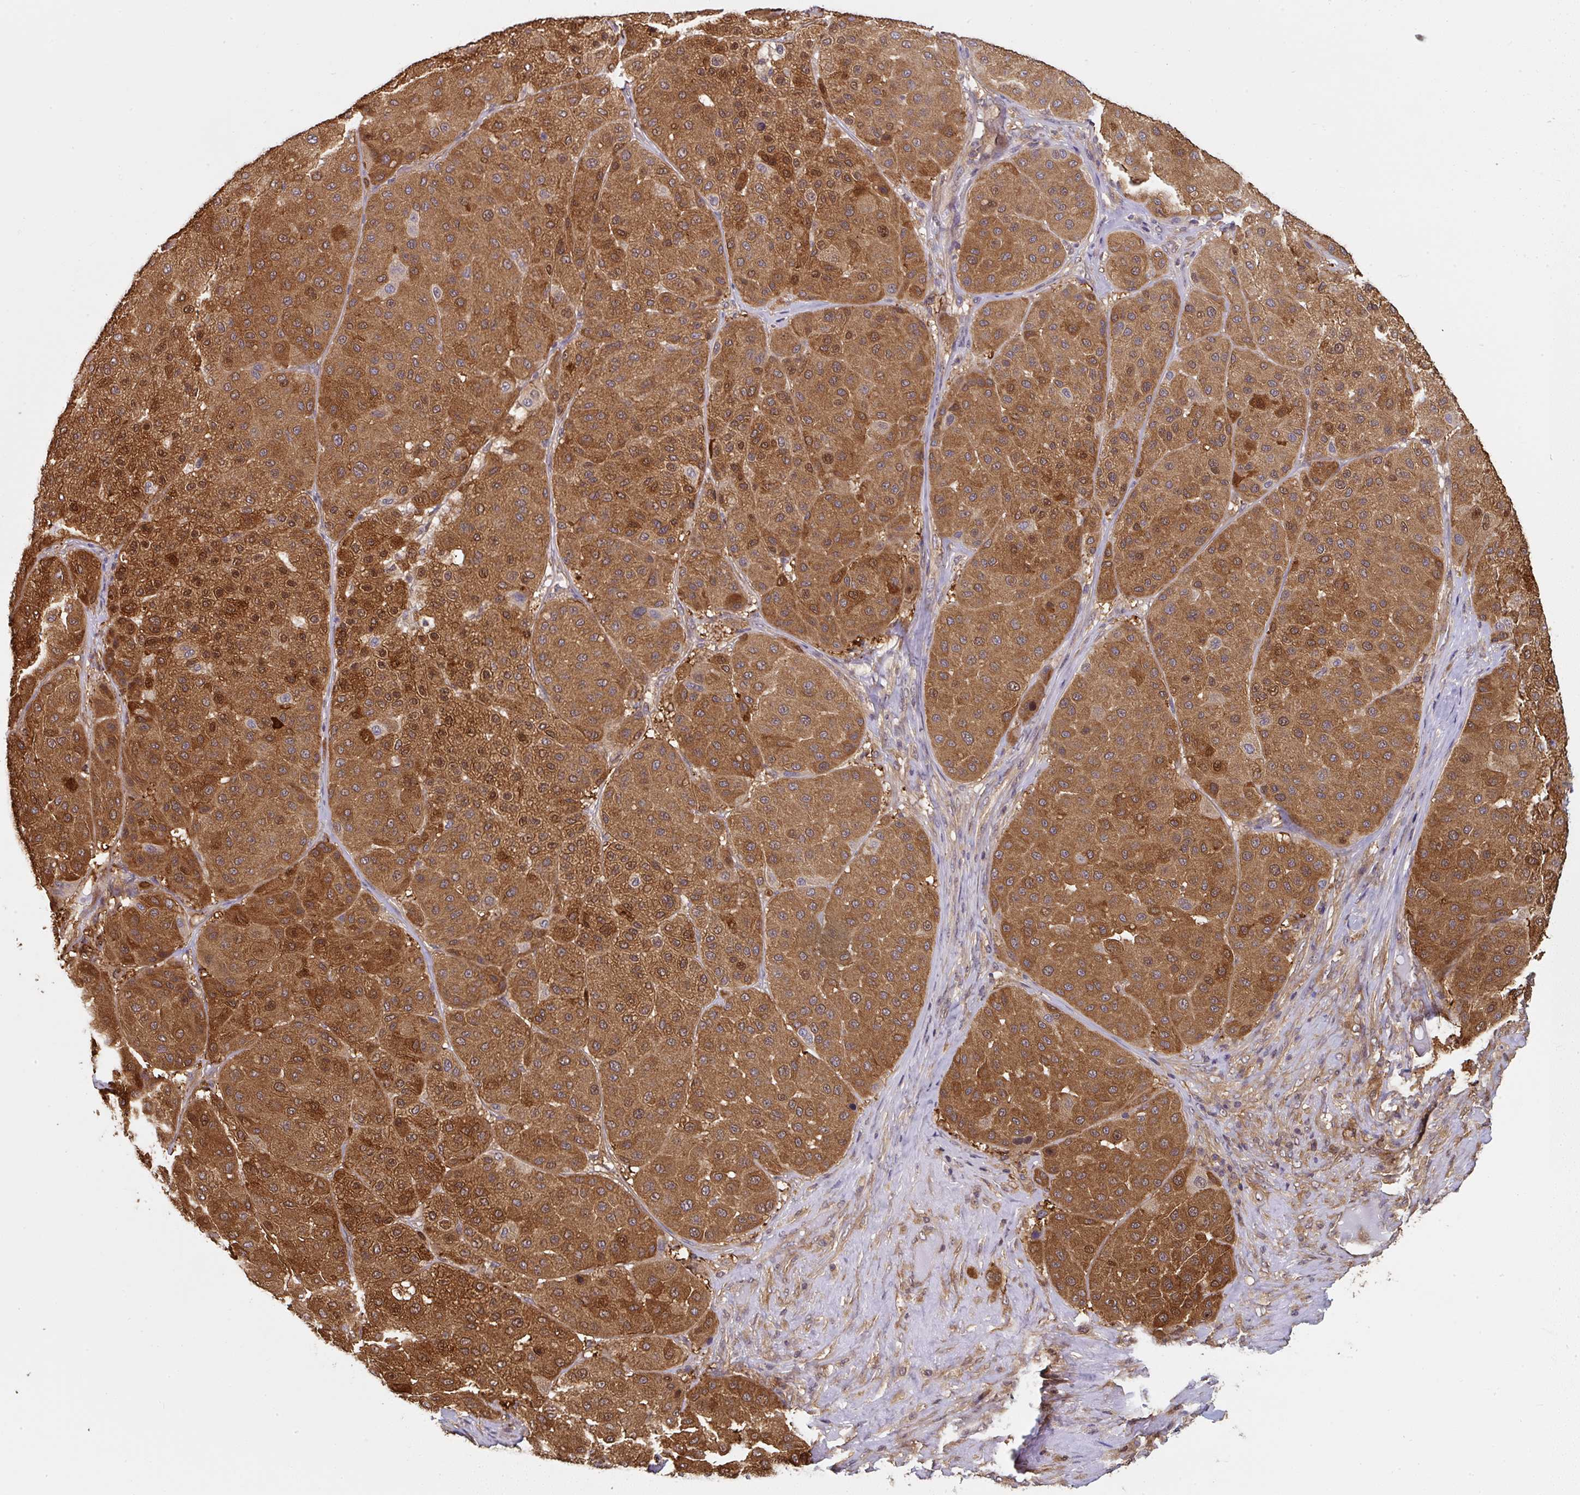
{"staining": {"intensity": "moderate", "quantity": ">75%", "location": "cytoplasmic/membranous,nuclear"}, "tissue": "melanoma", "cell_type": "Tumor cells", "image_type": "cancer", "snomed": [{"axis": "morphology", "description": "Malignant melanoma, Metastatic site"}, {"axis": "topography", "description": "Smooth muscle"}], "caption": "IHC micrograph of melanoma stained for a protein (brown), which reveals medium levels of moderate cytoplasmic/membranous and nuclear expression in approximately >75% of tumor cells.", "gene": "ST13", "patient": {"sex": "male", "age": 41}}